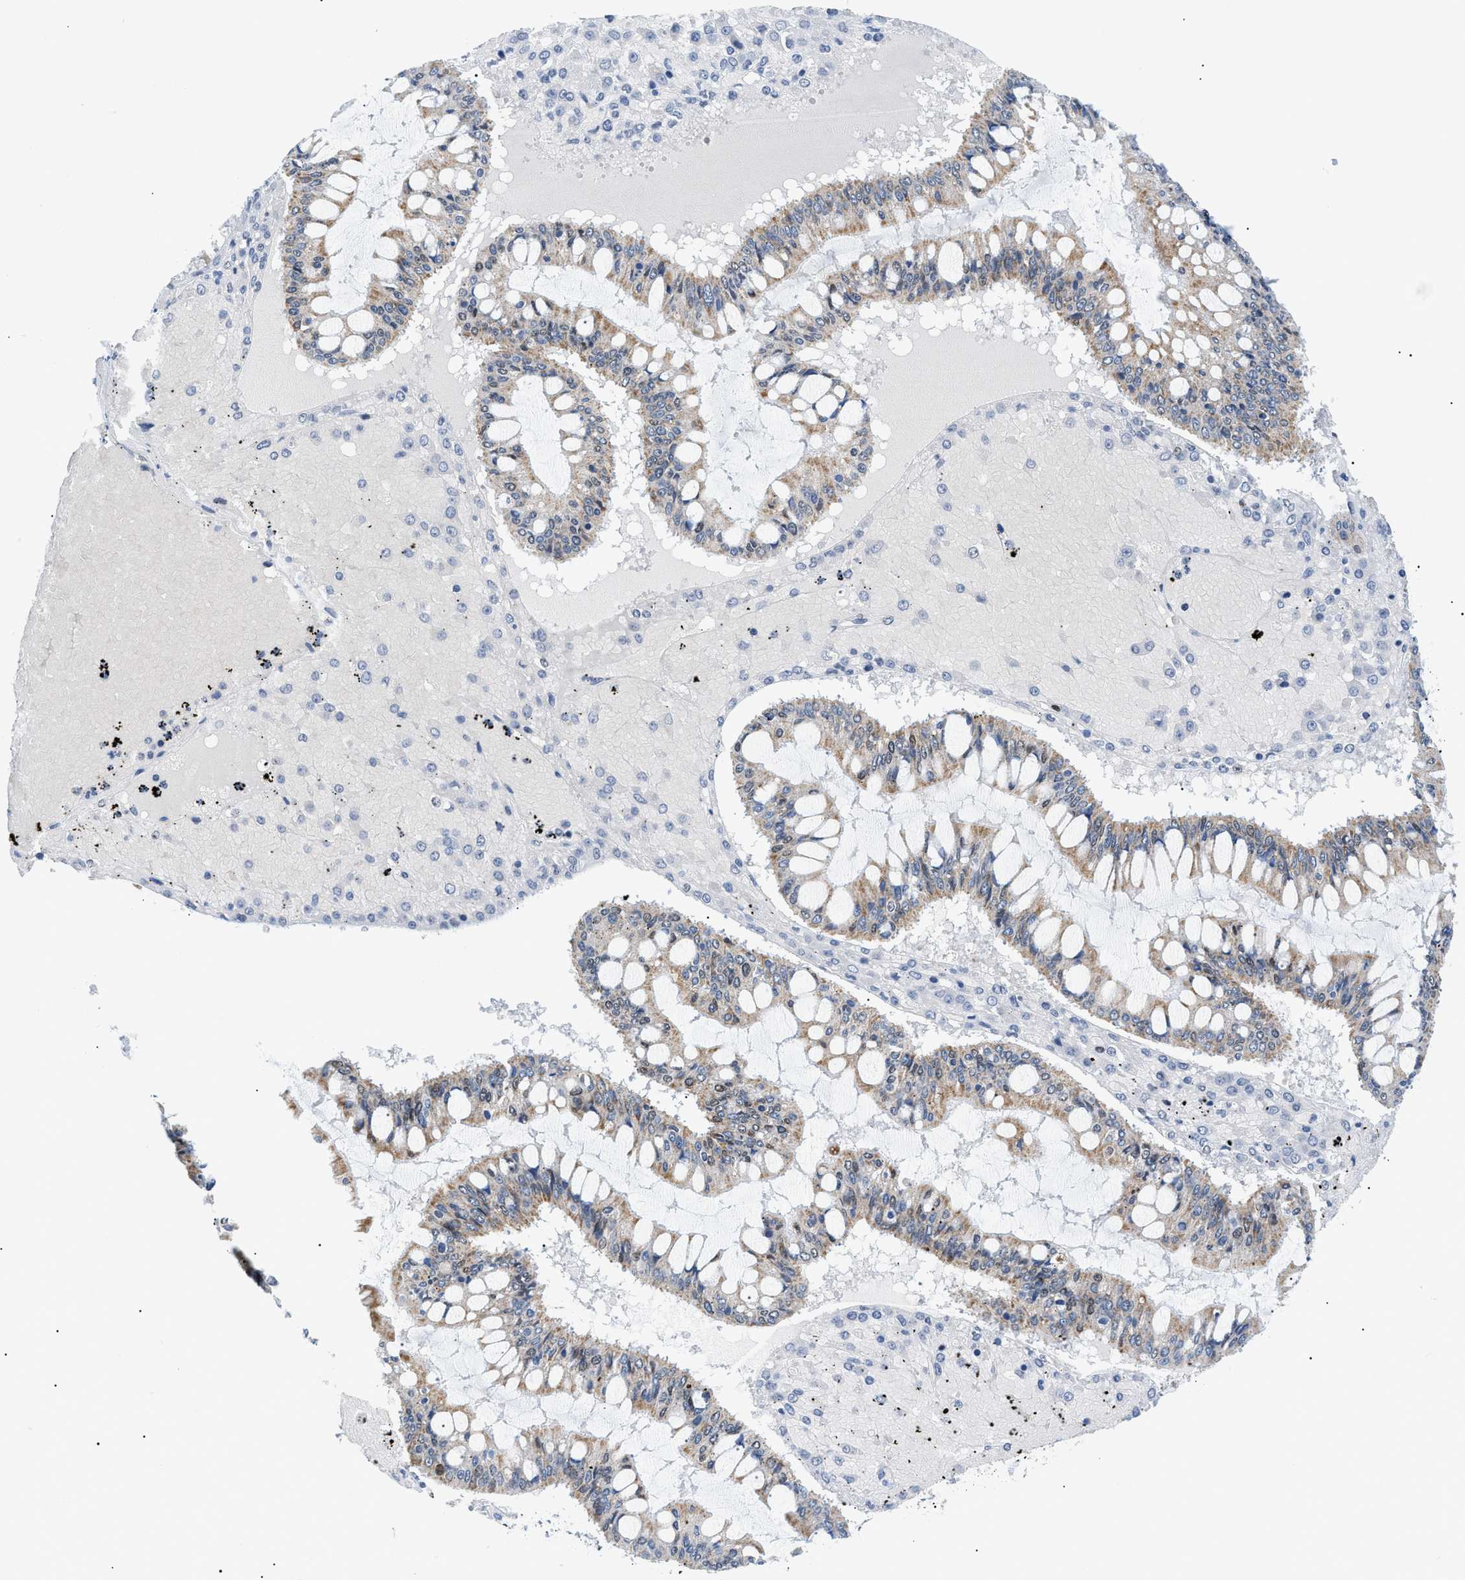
{"staining": {"intensity": "moderate", "quantity": ">75%", "location": "cytoplasmic/membranous"}, "tissue": "ovarian cancer", "cell_type": "Tumor cells", "image_type": "cancer", "snomed": [{"axis": "morphology", "description": "Cystadenocarcinoma, mucinous, NOS"}, {"axis": "topography", "description": "Ovary"}], "caption": "Ovarian mucinous cystadenocarcinoma stained with DAB immunohistochemistry (IHC) exhibits medium levels of moderate cytoplasmic/membranous positivity in about >75% of tumor cells.", "gene": "SMARCC1", "patient": {"sex": "female", "age": 73}}